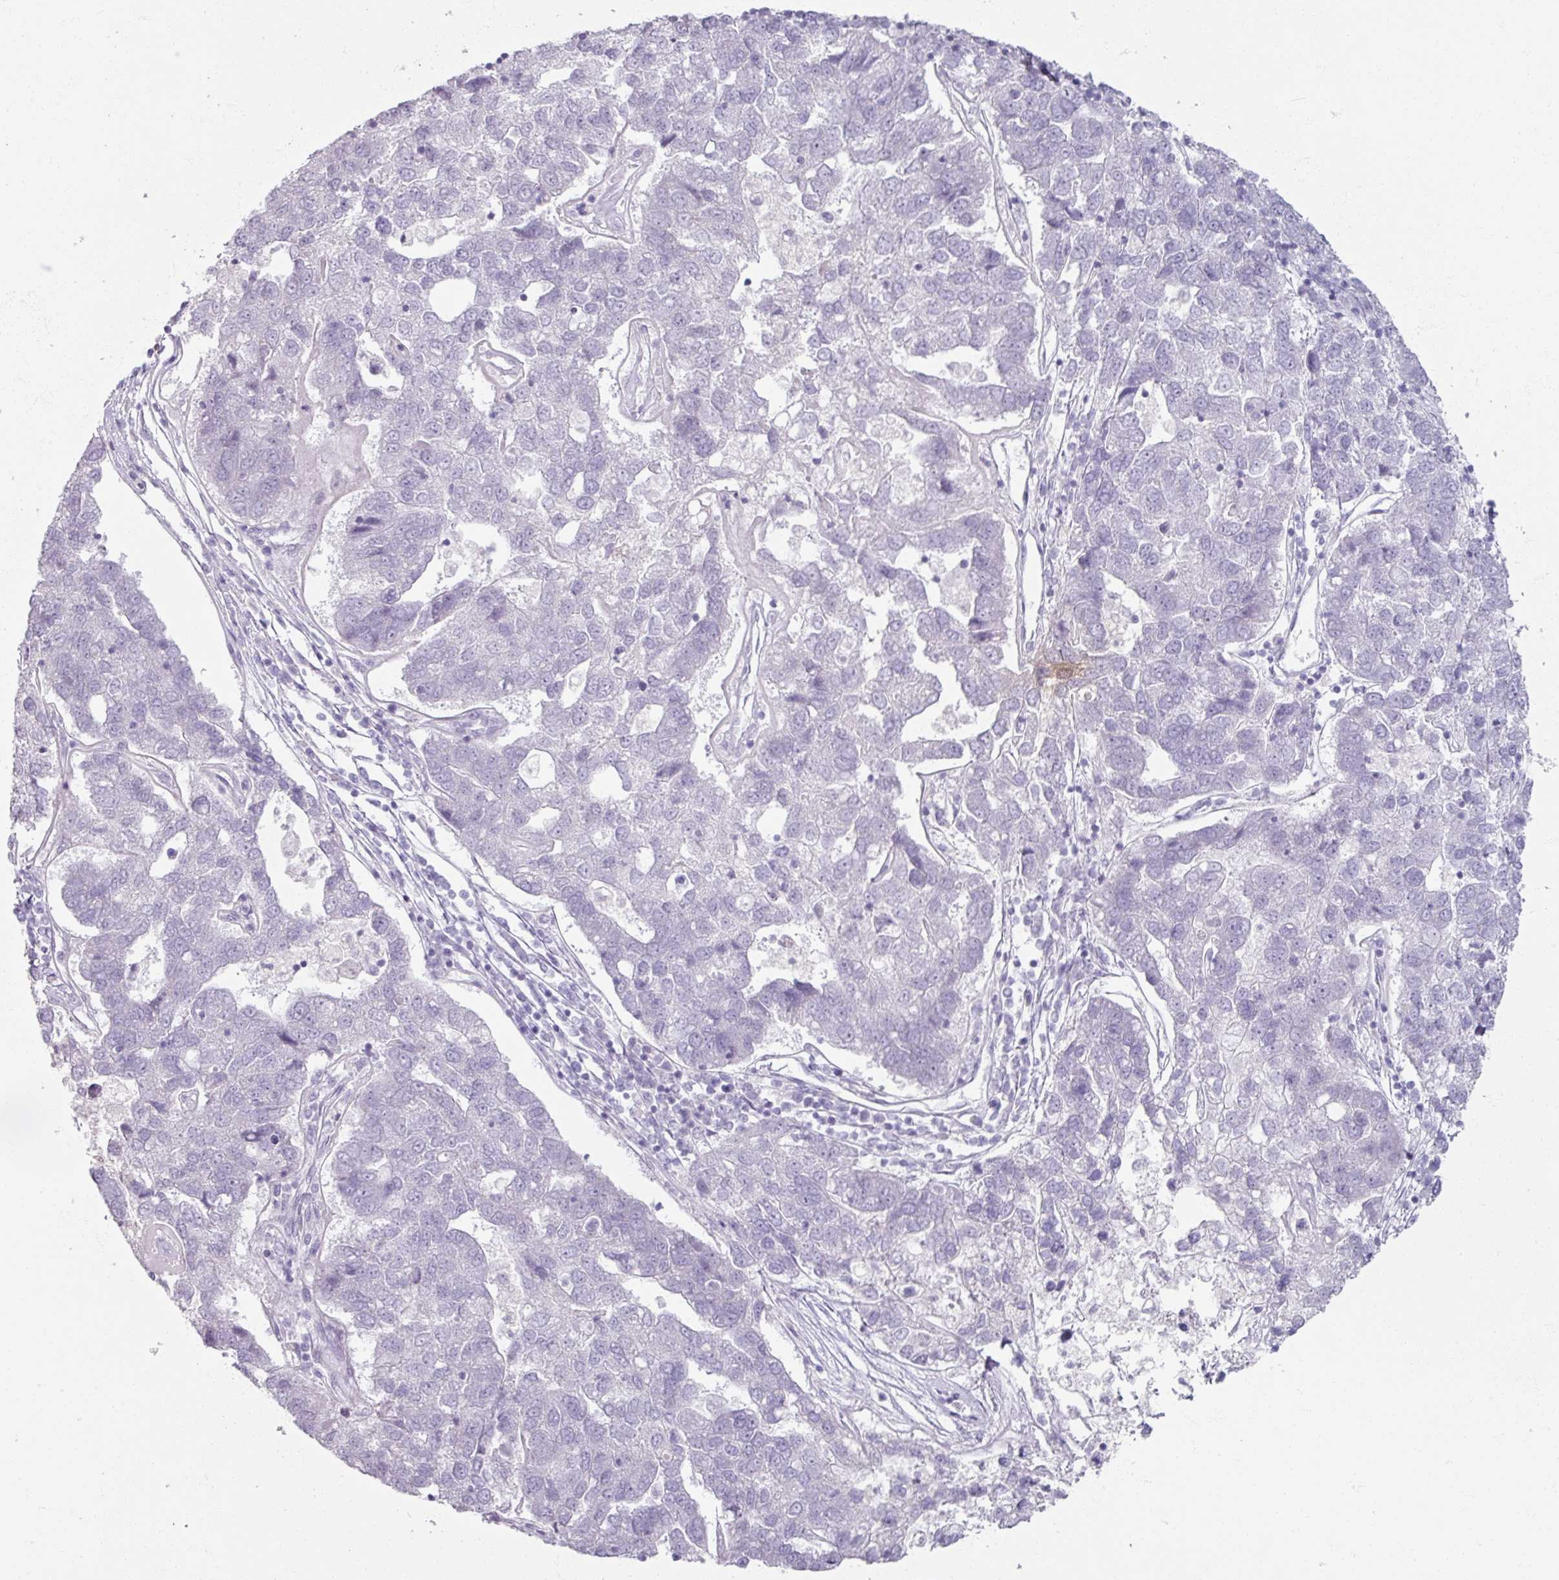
{"staining": {"intensity": "negative", "quantity": "none", "location": "none"}, "tissue": "pancreatic cancer", "cell_type": "Tumor cells", "image_type": "cancer", "snomed": [{"axis": "morphology", "description": "Adenocarcinoma, NOS"}, {"axis": "topography", "description": "Pancreas"}], "caption": "Pancreatic cancer (adenocarcinoma) stained for a protein using immunohistochemistry shows no positivity tumor cells.", "gene": "TG", "patient": {"sex": "female", "age": 61}}